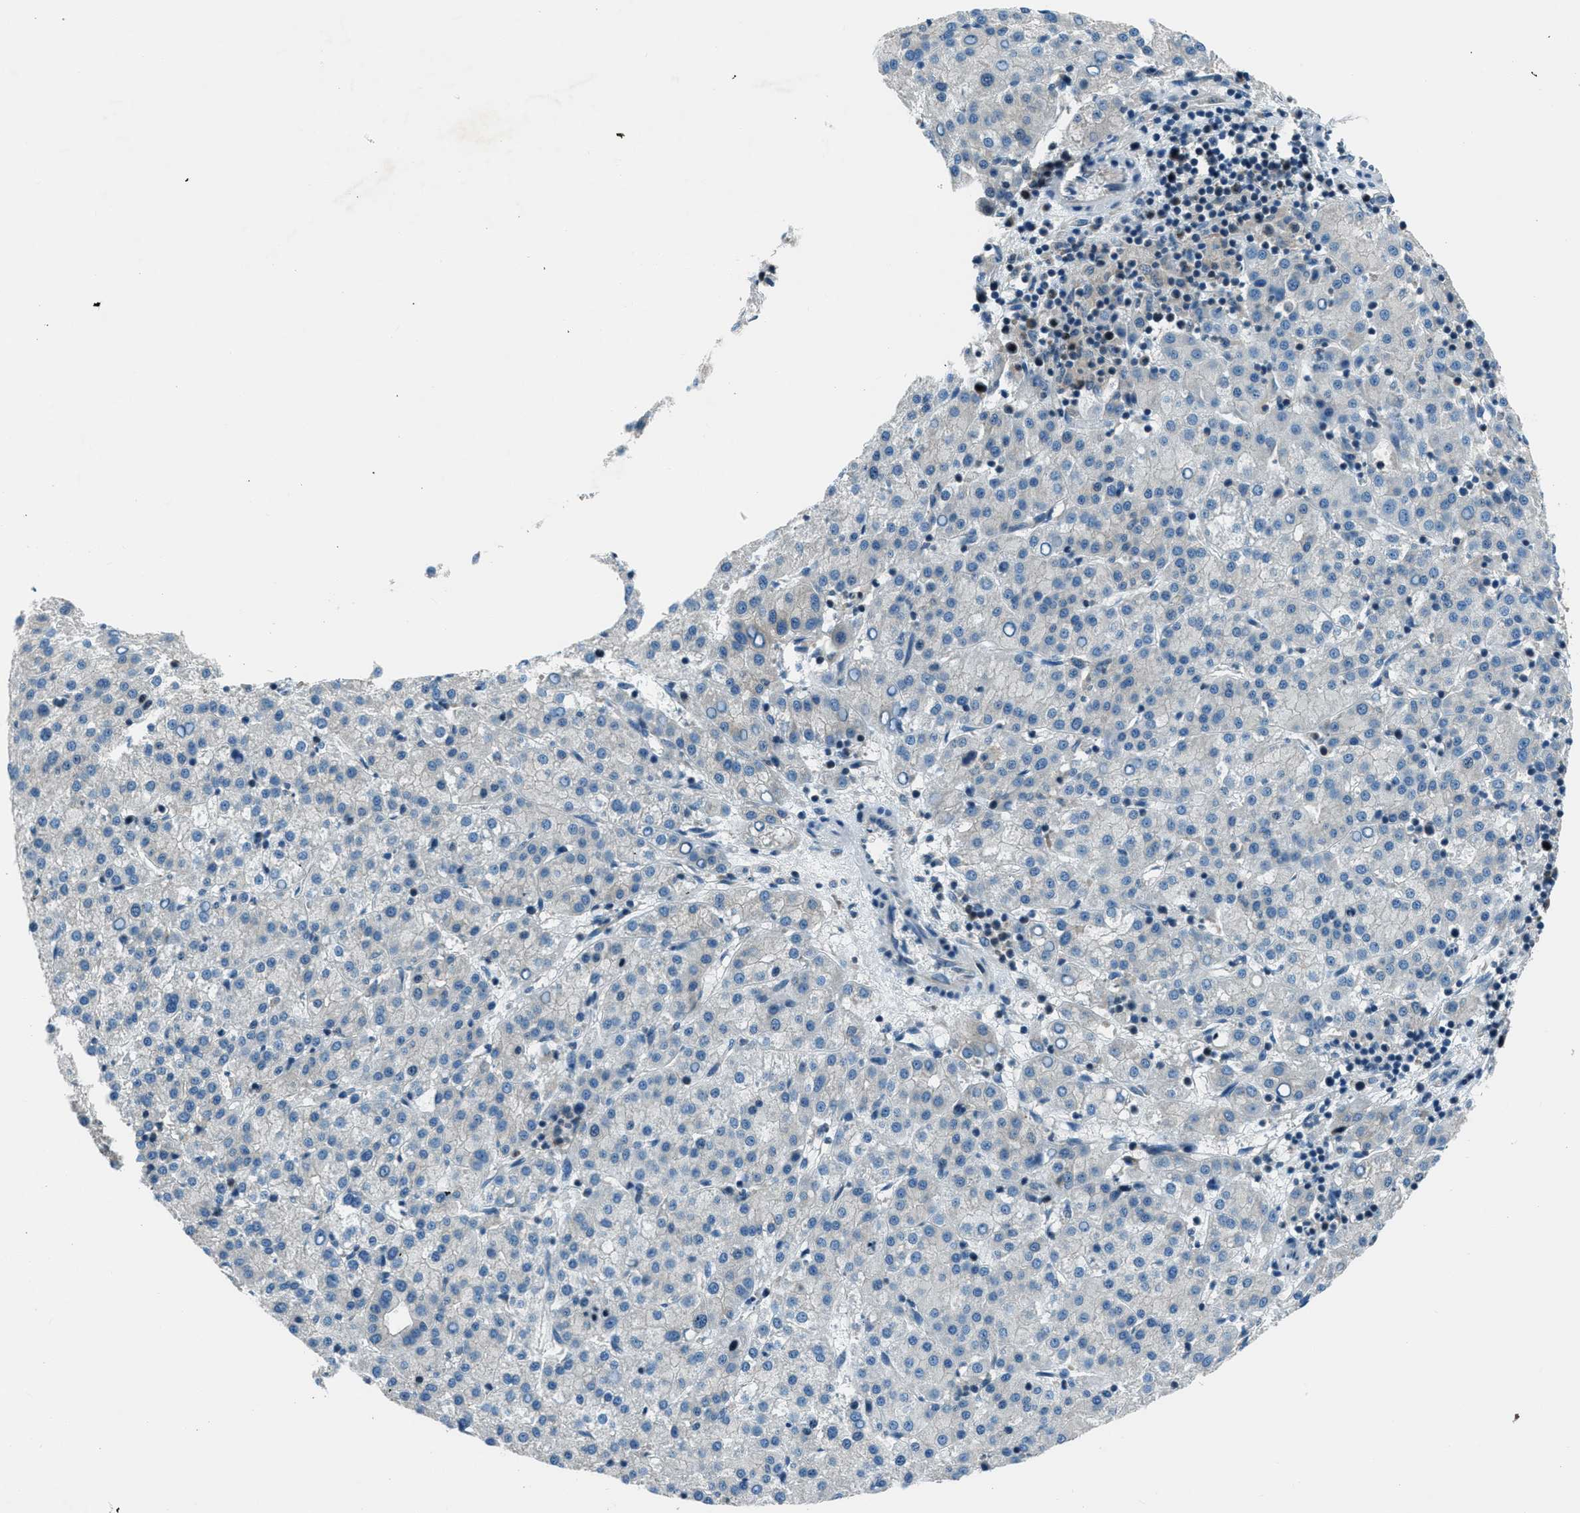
{"staining": {"intensity": "negative", "quantity": "none", "location": "none"}, "tissue": "liver cancer", "cell_type": "Tumor cells", "image_type": "cancer", "snomed": [{"axis": "morphology", "description": "Carcinoma, Hepatocellular, NOS"}, {"axis": "topography", "description": "Liver"}], "caption": "Tumor cells show no significant staining in liver cancer.", "gene": "ARFGAP2", "patient": {"sex": "female", "age": 58}}